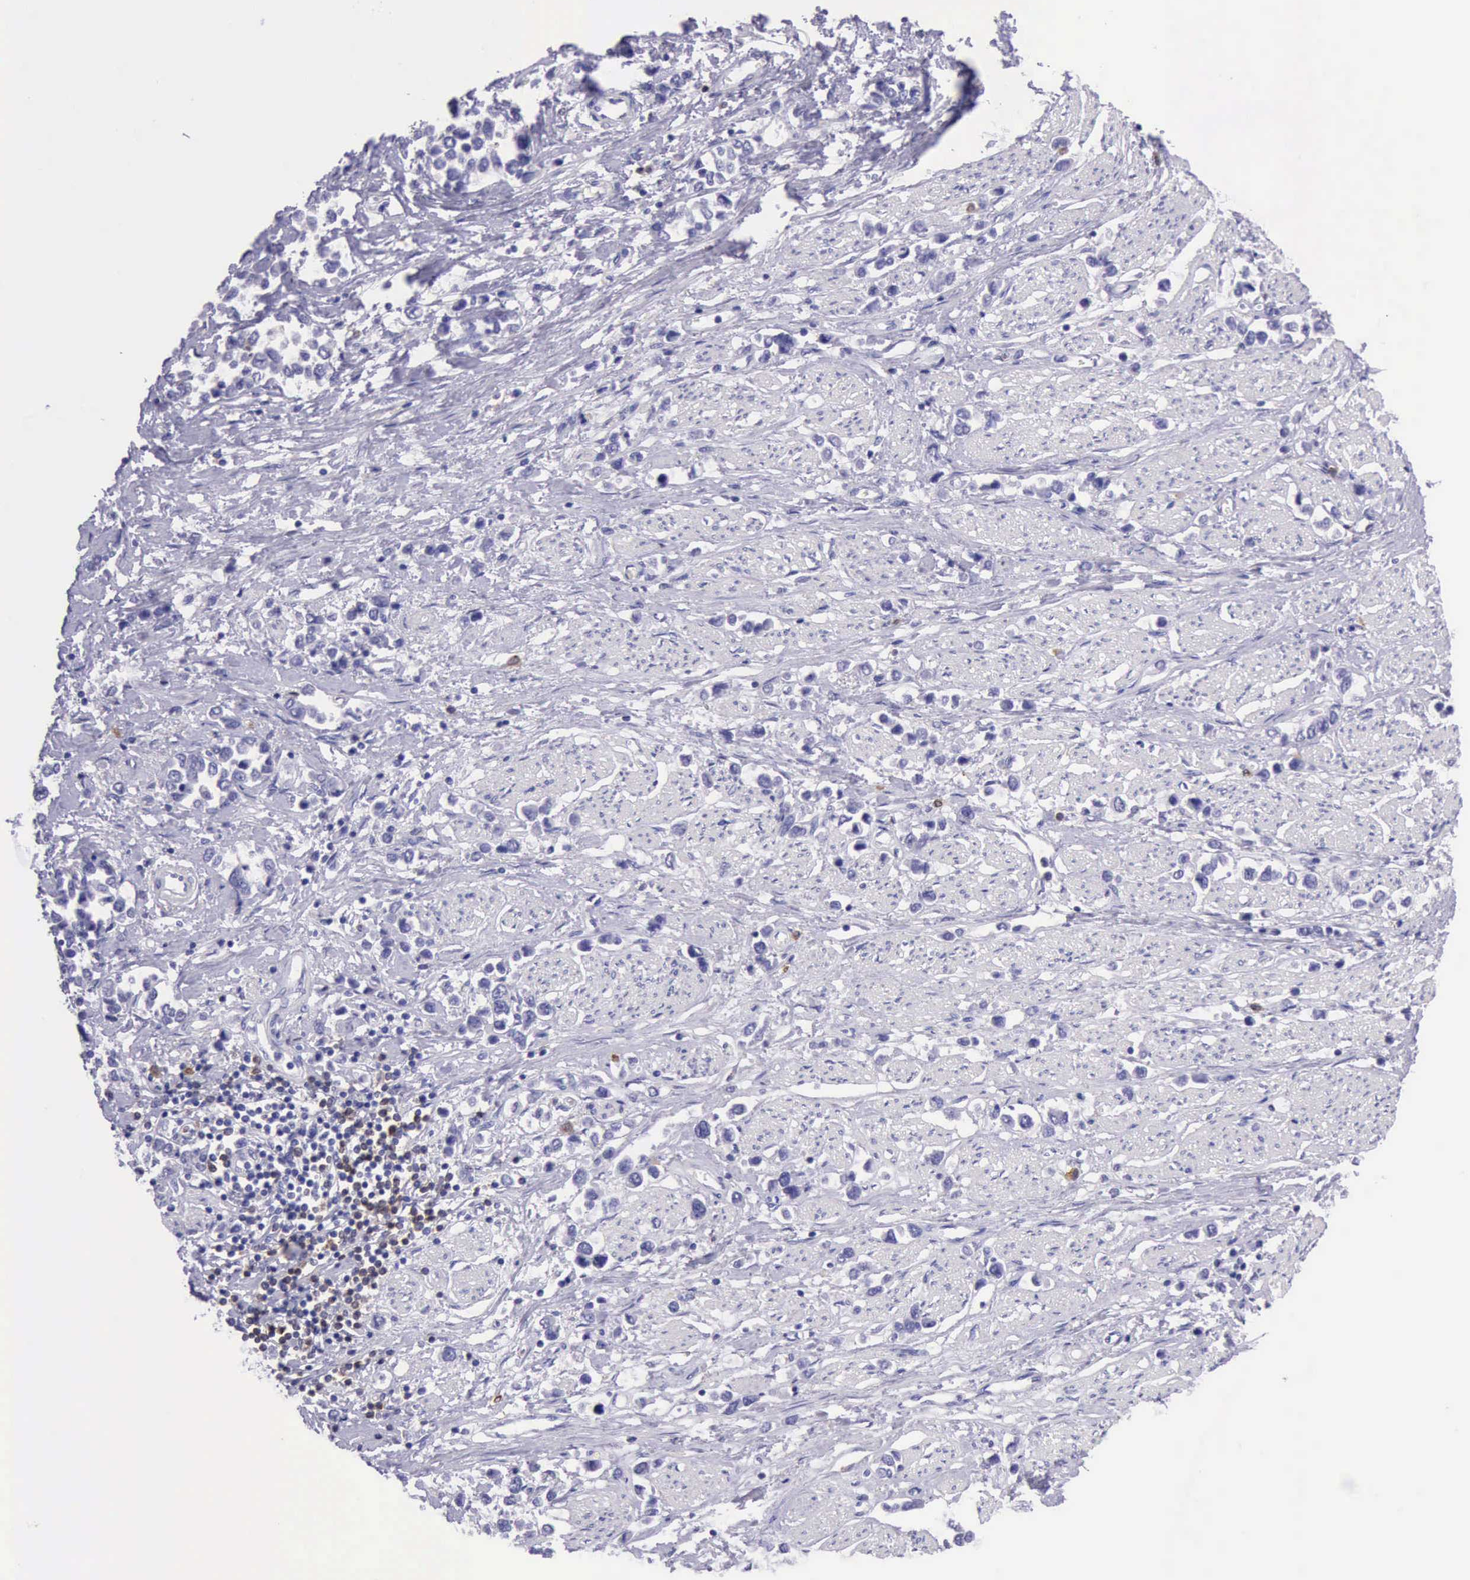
{"staining": {"intensity": "negative", "quantity": "none", "location": "none"}, "tissue": "stomach cancer", "cell_type": "Tumor cells", "image_type": "cancer", "snomed": [{"axis": "morphology", "description": "Adenocarcinoma, NOS"}, {"axis": "topography", "description": "Stomach, upper"}], "caption": "Photomicrograph shows no significant protein positivity in tumor cells of stomach adenocarcinoma.", "gene": "BTK", "patient": {"sex": "male", "age": 76}}